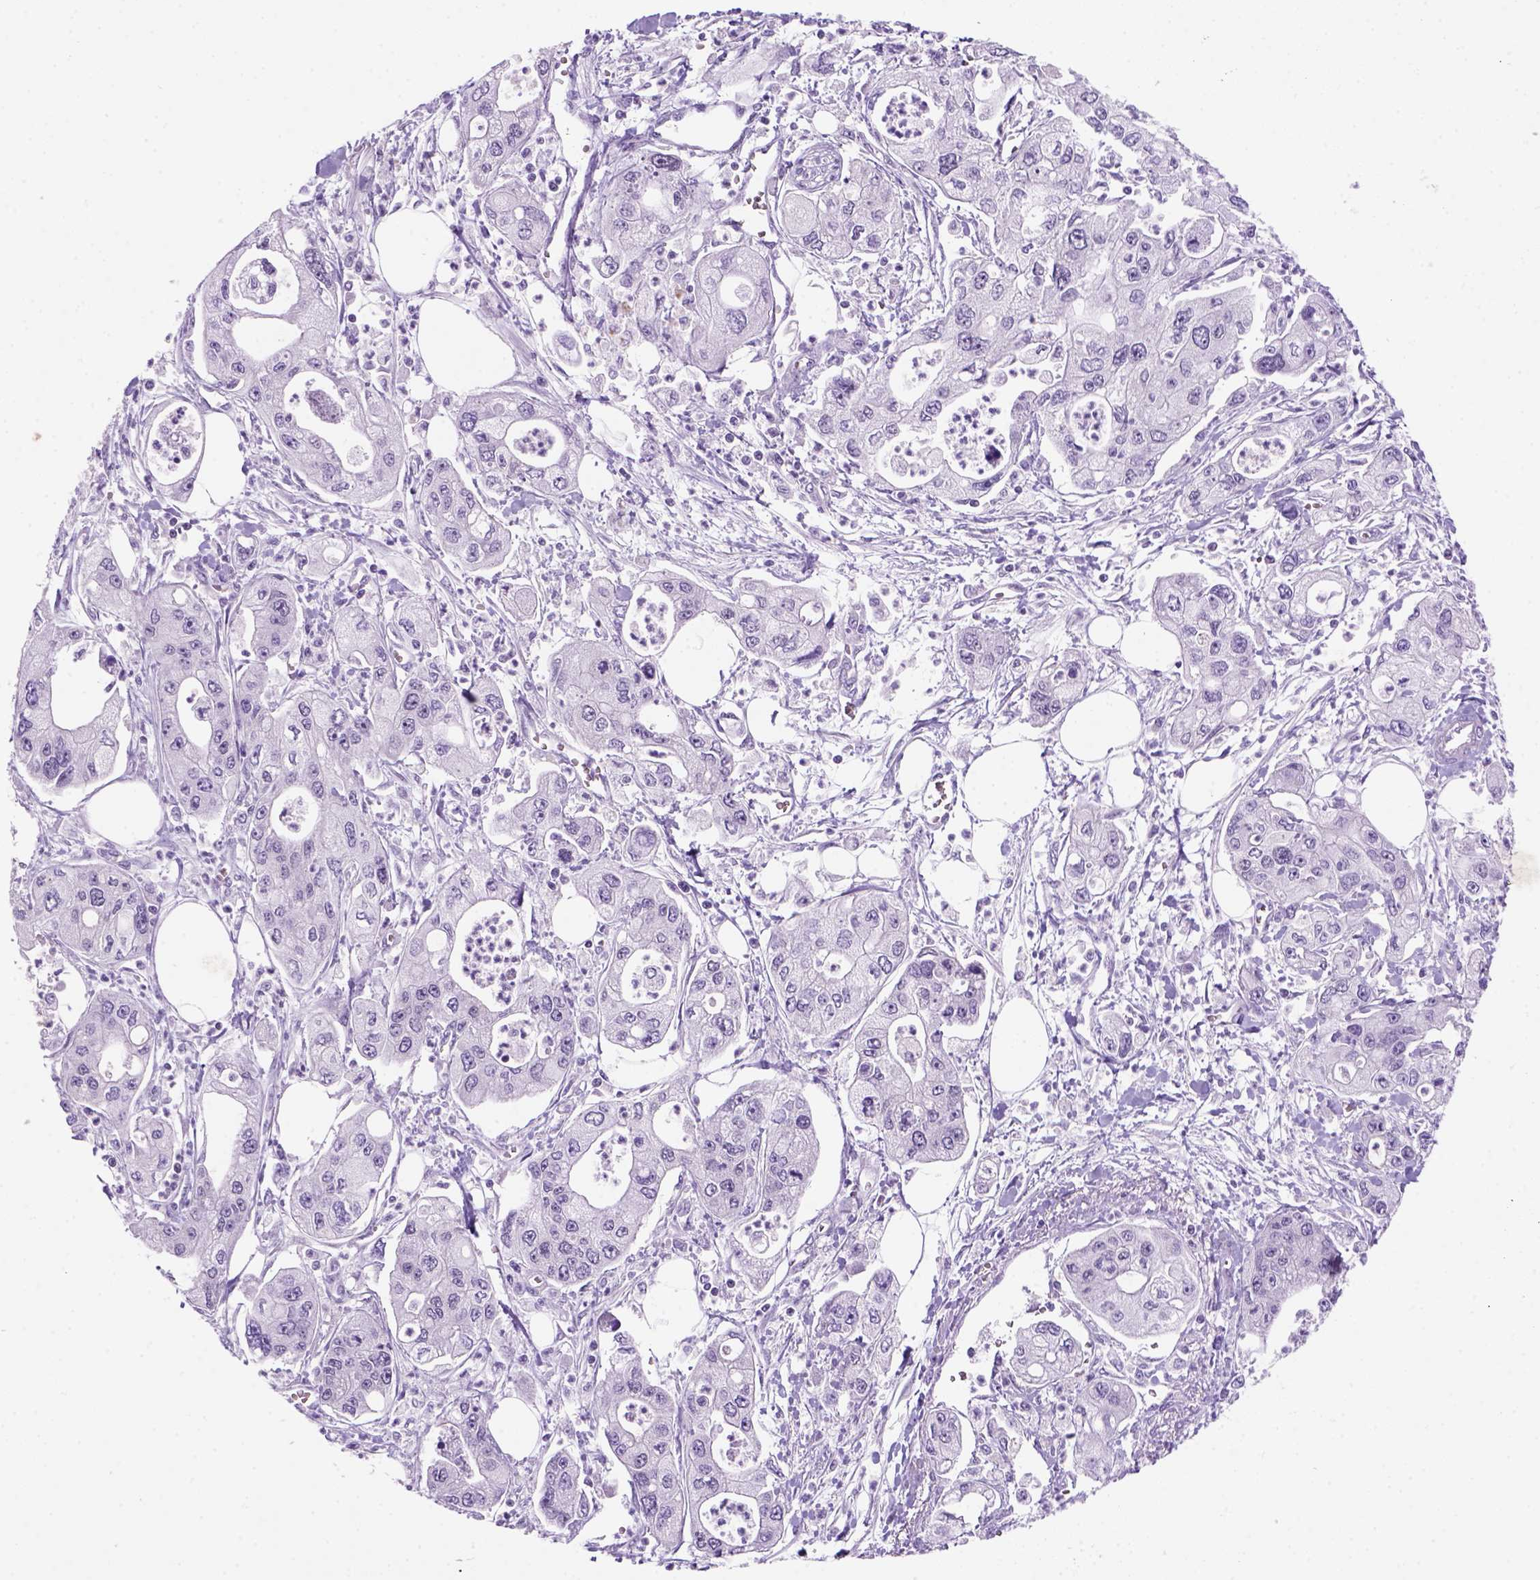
{"staining": {"intensity": "negative", "quantity": "none", "location": "none"}, "tissue": "pancreatic cancer", "cell_type": "Tumor cells", "image_type": "cancer", "snomed": [{"axis": "morphology", "description": "Adenocarcinoma, NOS"}, {"axis": "topography", "description": "Pancreas"}], "caption": "Micrograph shows no significant protein staining in tumor cells of pancreatic cancer (adenocarcinoma).", "gene": "MGMT", "patient": {"sex": "male", "age": 70}}